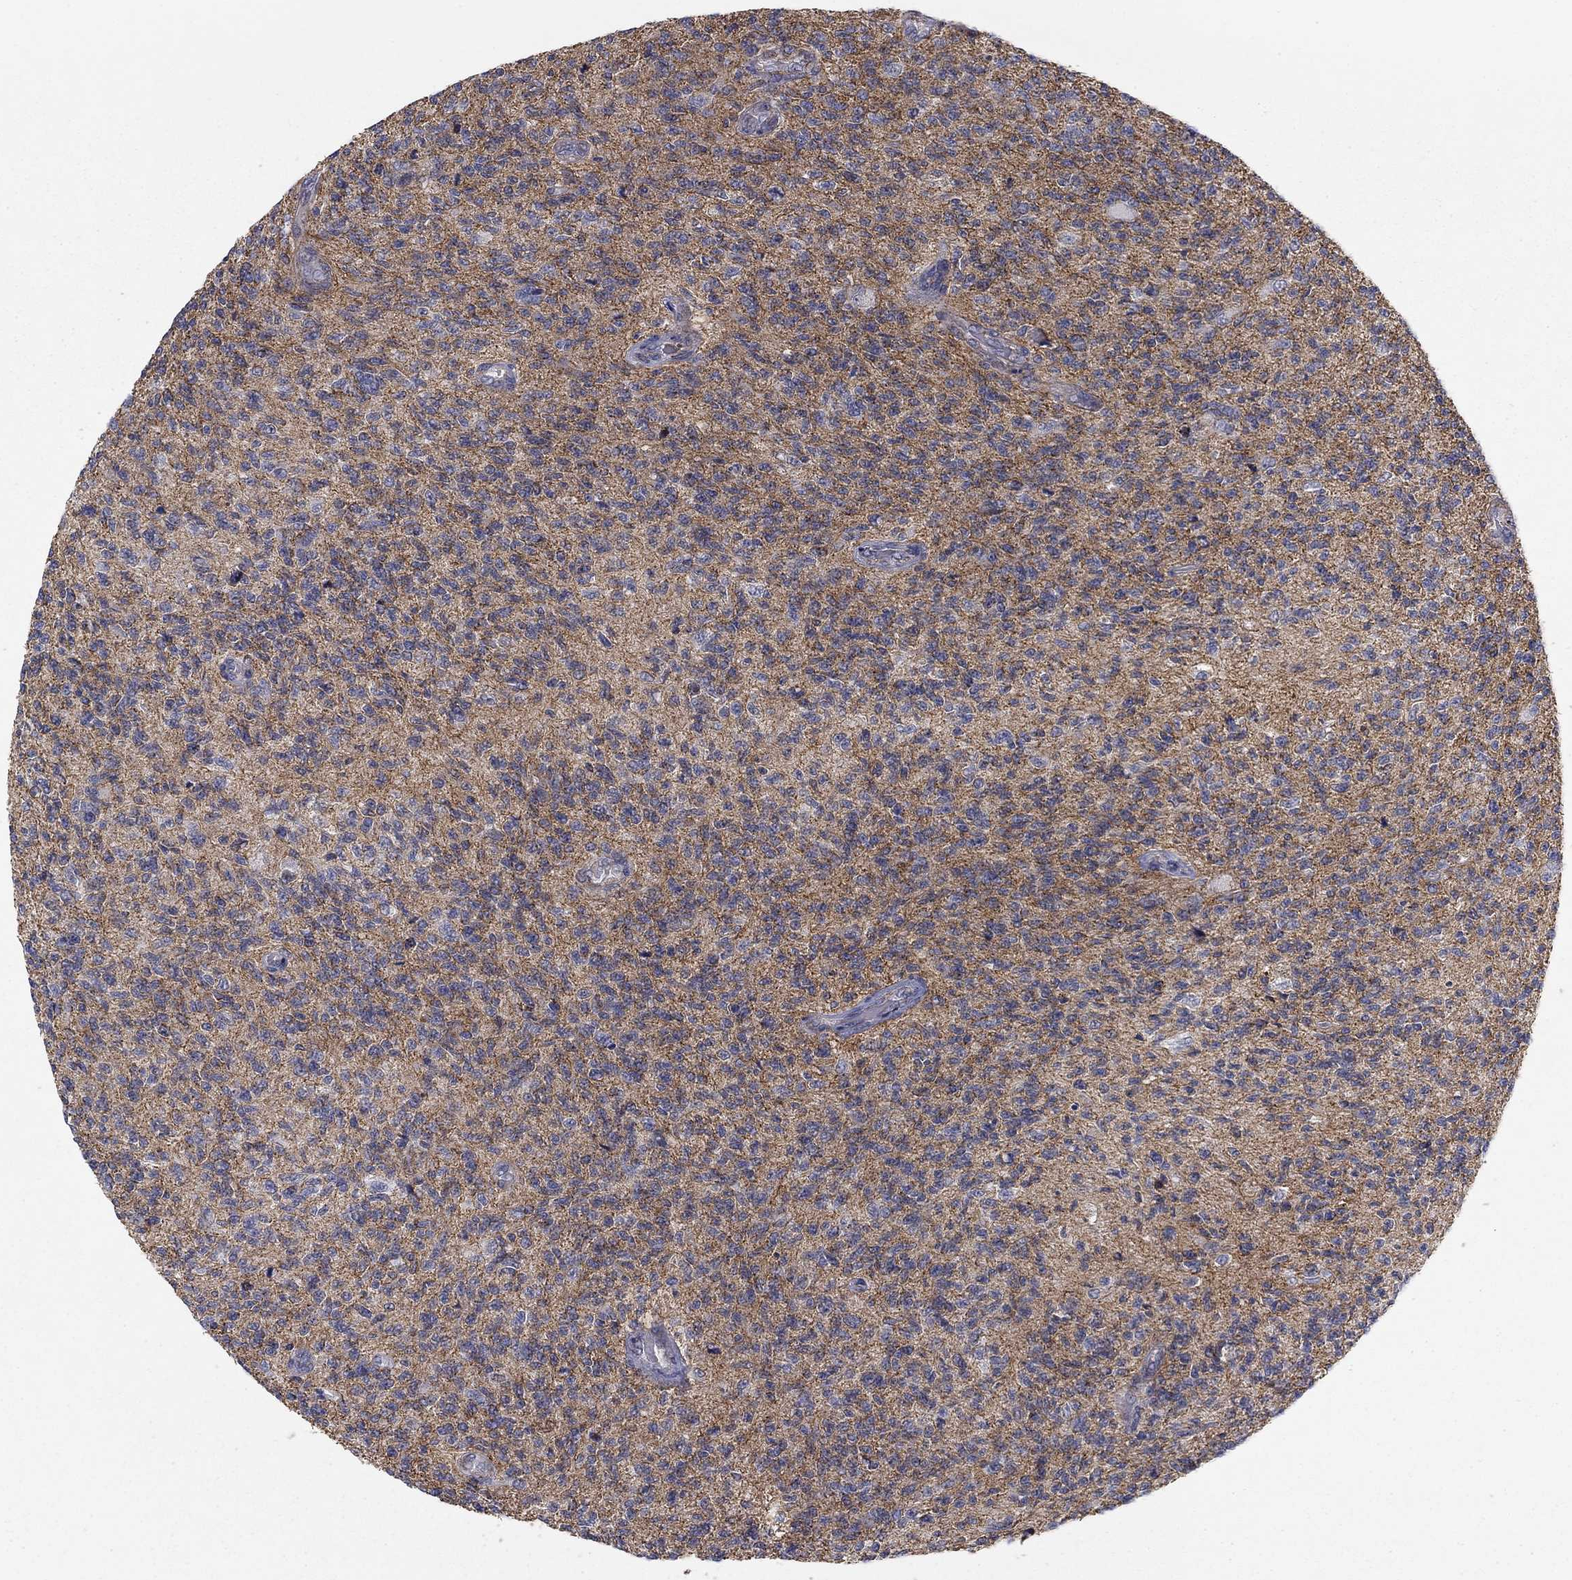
{"staining": {"intensity": "negative", "quantity": "none", "location": "none"}, "tissue": "glioma", "cell_type": "Tumor cells", "image_type": "cancer", "snomed": [{"axis": "morphology", "description": "Glioma, malignant, High grade"}, {"axis": "topography", "description": "Brain"}], "caption": "A high-resolution micrograph shows IHC staining of high-grade glioma (malignant), which reveals no significant expression in tumor cells. Nuclei are stained in blue.", "gene": "SEPTIN3", "patient": {"sex": "male", "age": 56}}